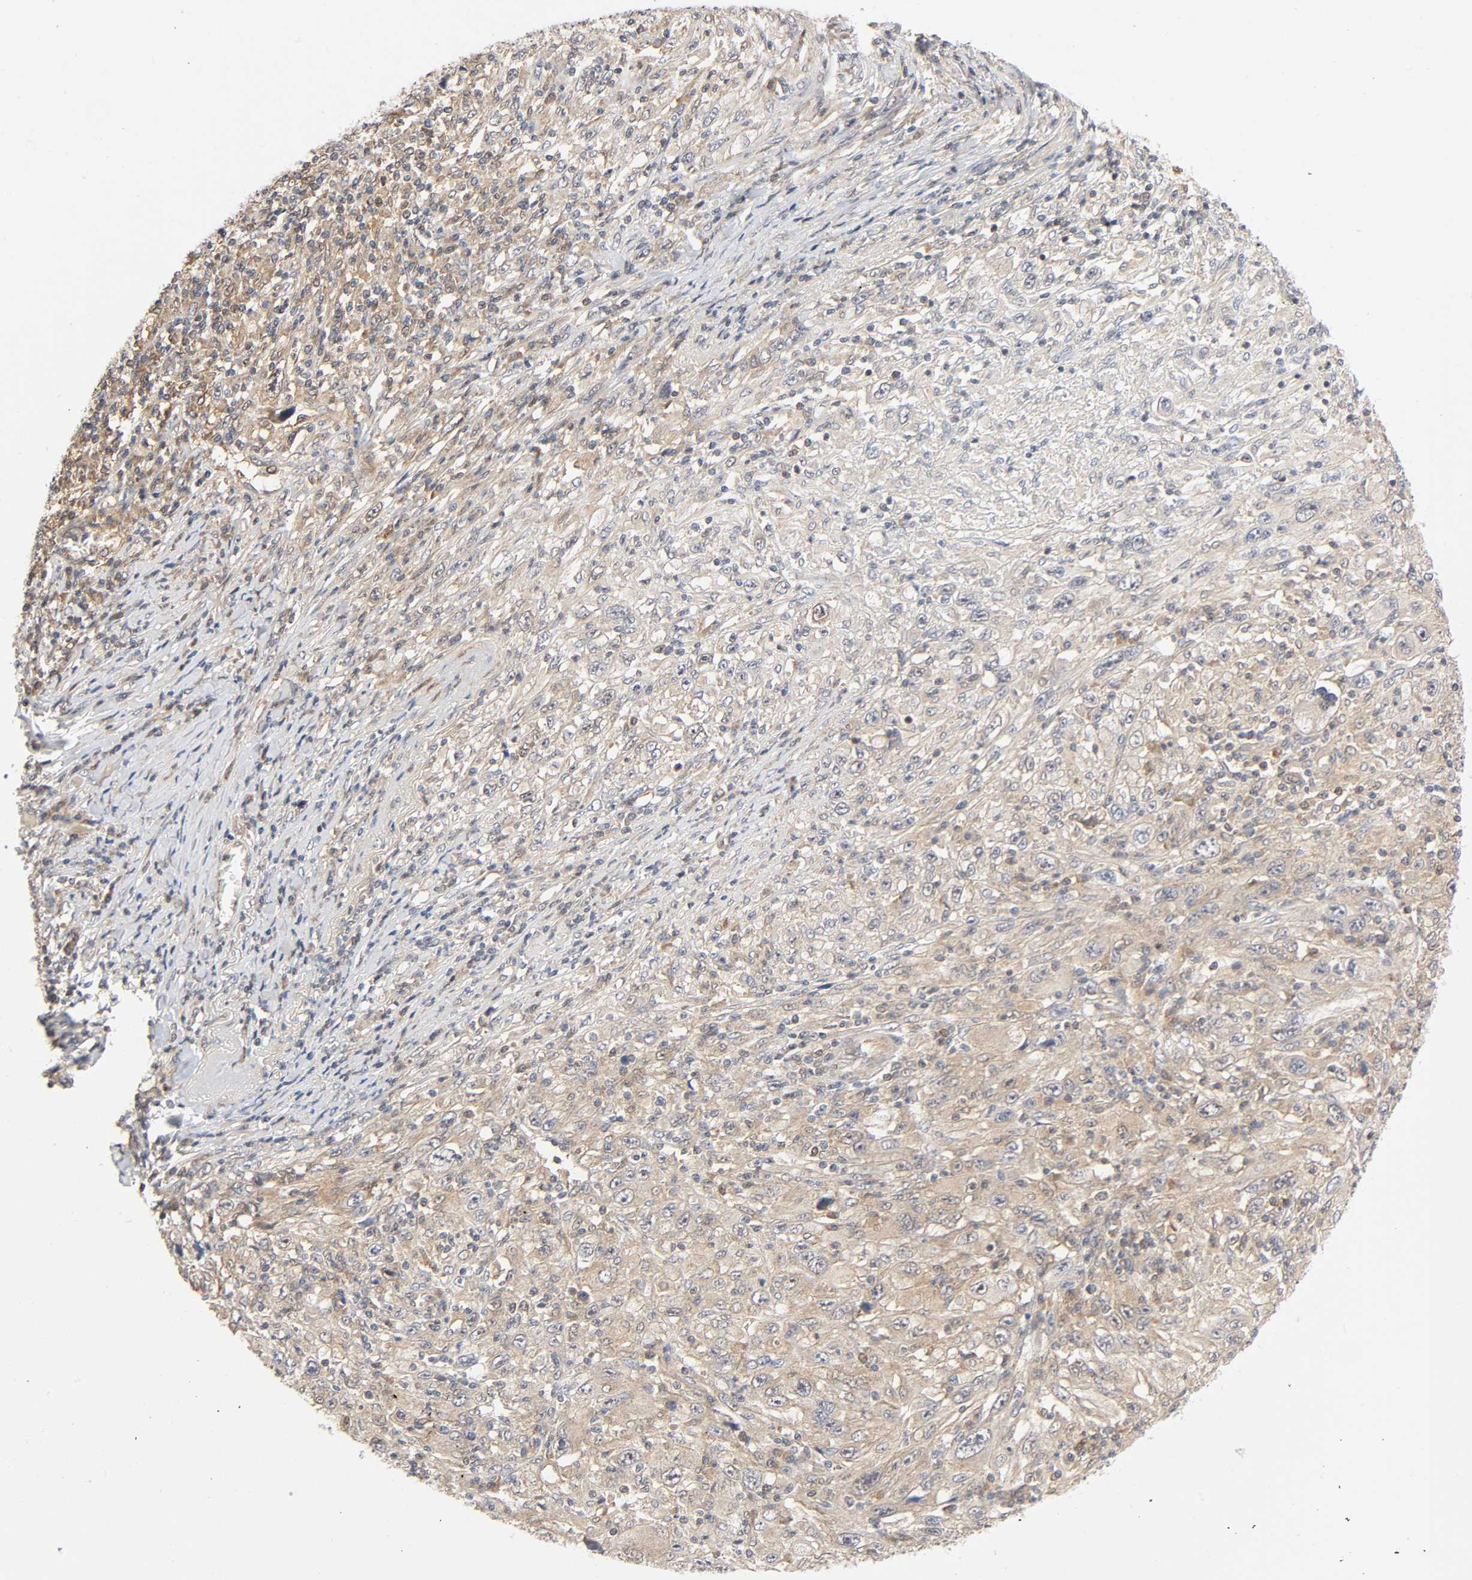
{"staining": {"intensity": "weak", "quantity": ">75%", "location": "cytoplasmic/membranous"}, "tissue": "melanoma", "cell_type": "Tumor cells", "image_type": "cancer", "snomed": [{"axis": "morphology", "description": "Malignant melanoma, Metastatic site"}, {"axis": "topography", "description": "Skin"}], "caption": "A low amount of weak cytoplasmic/membranous positivity is present in approximately >75% of tumor cells in melanoma tissue.", "gene": "CASP9", "patient": {"sex": "female", "age": 56}}